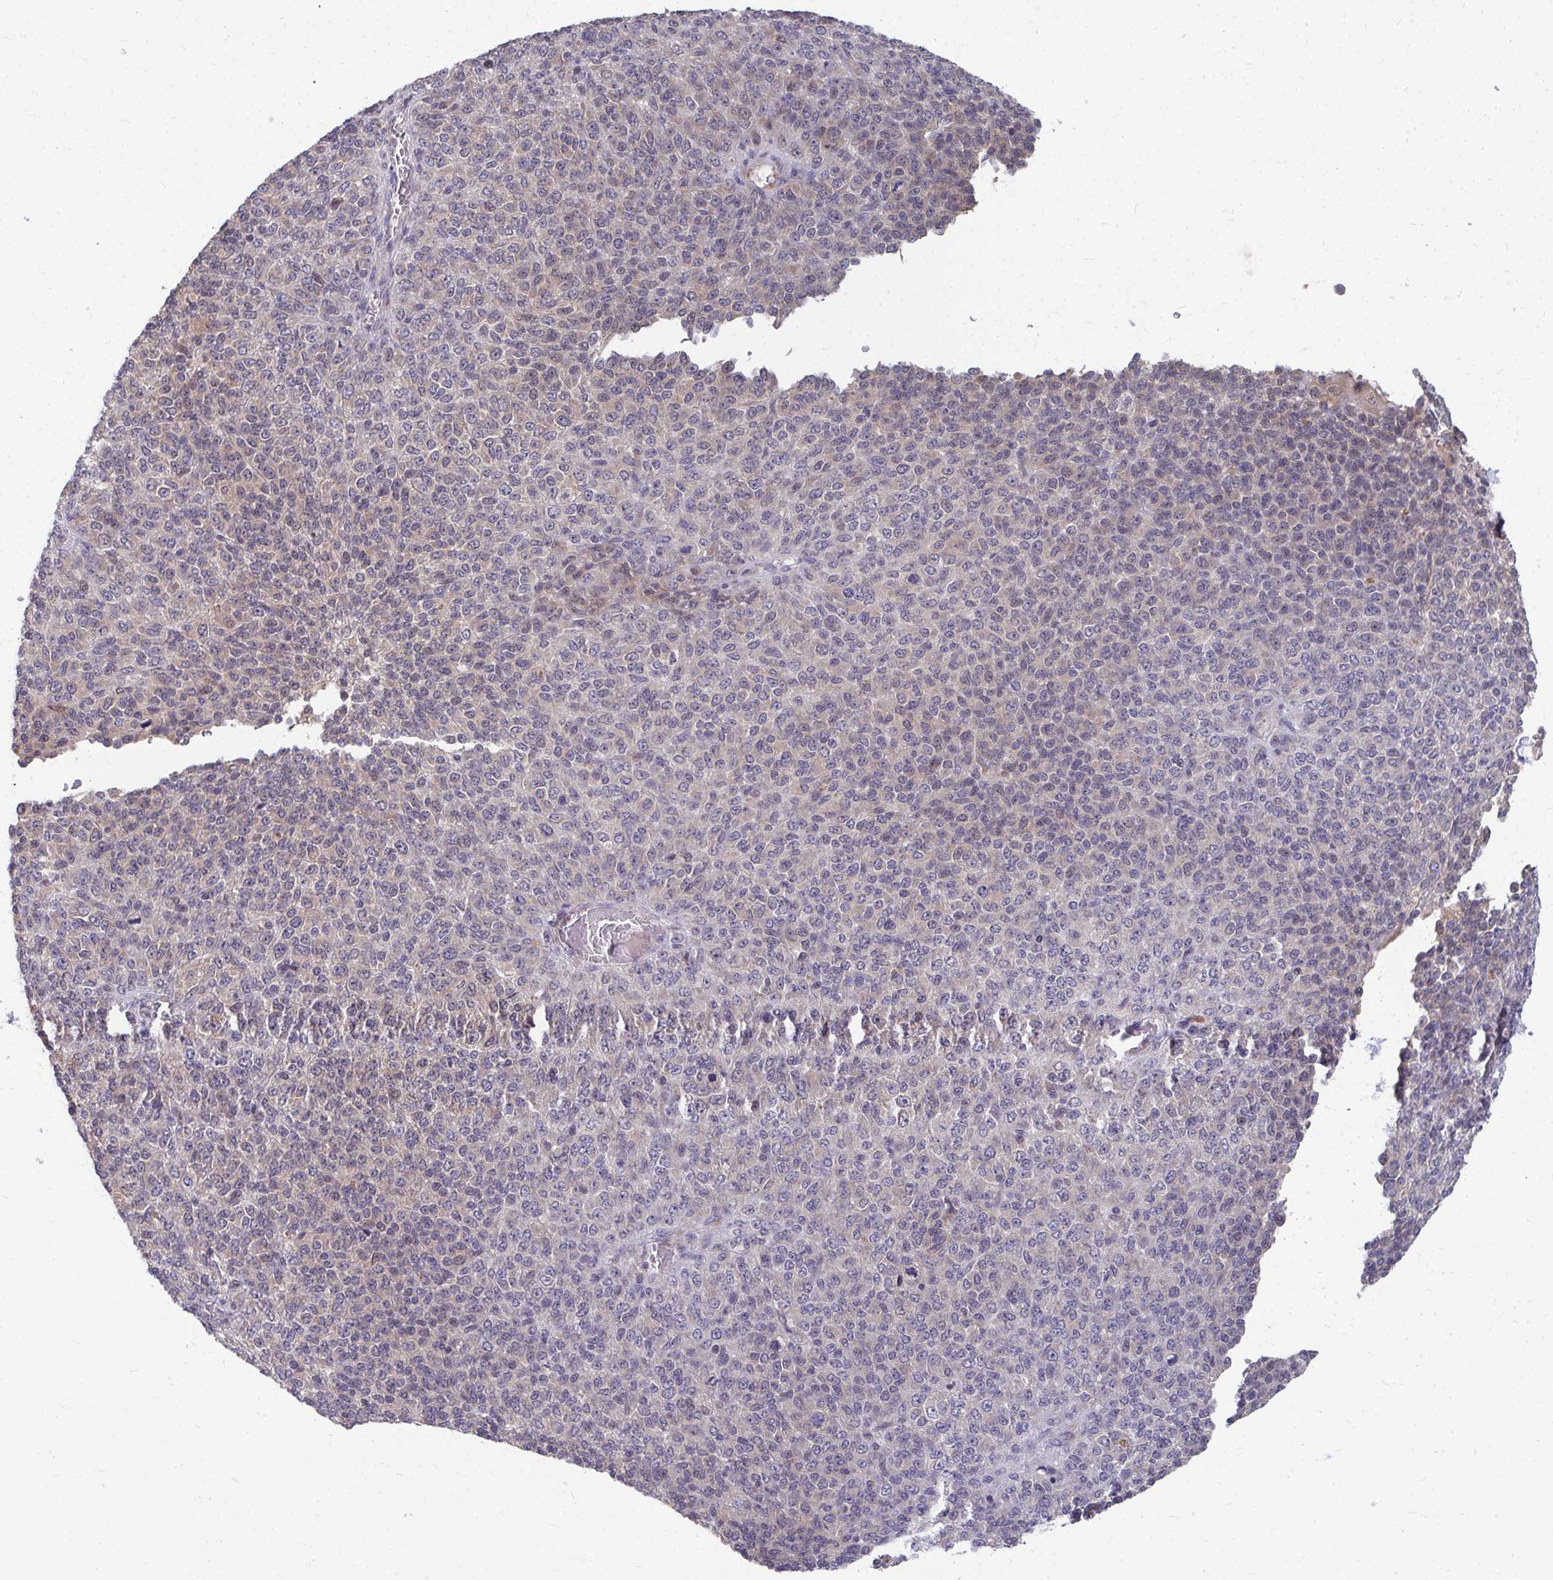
{"staining": {"intensity": "negative", "quantity": "none", "location": "none"}, "tissue": "melanoma", "cell_type": "Tumor cells", "image_type": "cancer", "snomed": [{"axis": "morphology", "description": "Malignant melanoma, Metastatic site"}, {"axis": "topography", "description": "Brain"}], "caption": "IHC histopathology image of human malignant melanoma (metastatic site) stained for a protein (brown), which exhibits no positivity in tumor cells.", "gene": "MROH8", "patient": {"sex": "female", "age": 56}}